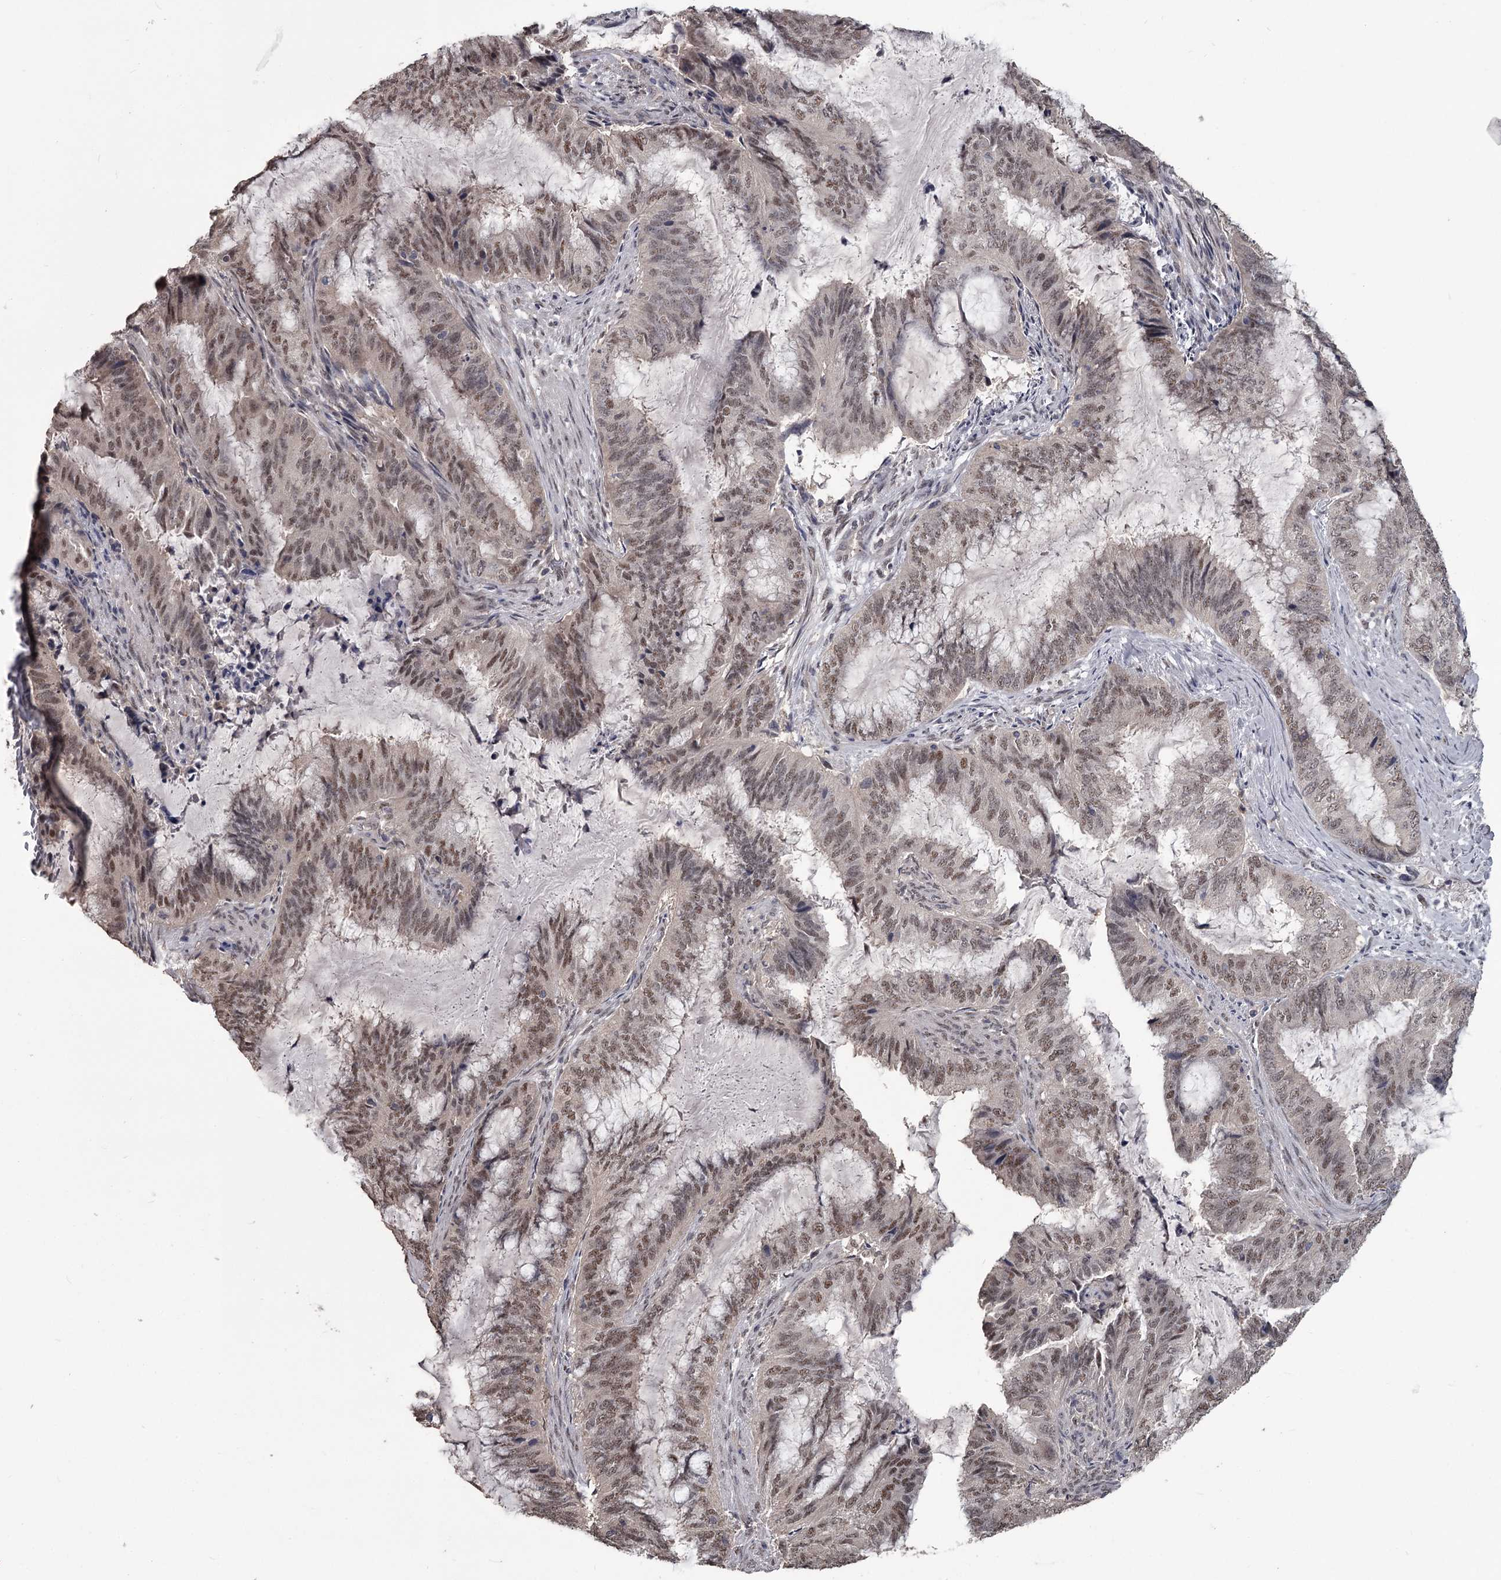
{"staining": {"intensity": "moderate", "quantity": ">75%", "location": "nuclear"}, "tissue": "endometrial cancer", "cell_type": "Tumor cells", "image_type": "cancer", "snomed": [{"axis": "morphology", "description": "Adenocarcinoma, NOS"}, {"axis": "topography", "description": "Endometrium"}], "caption": "IHC of human endometrial cancer demonstrates medium levels of moderate nuclear staining in approximately >75% of tumor cells. (IHC, brightfield microscopy, high magnification).", "gene": "PRPF40B", "patient": {"sex": "female", "age": 51}}